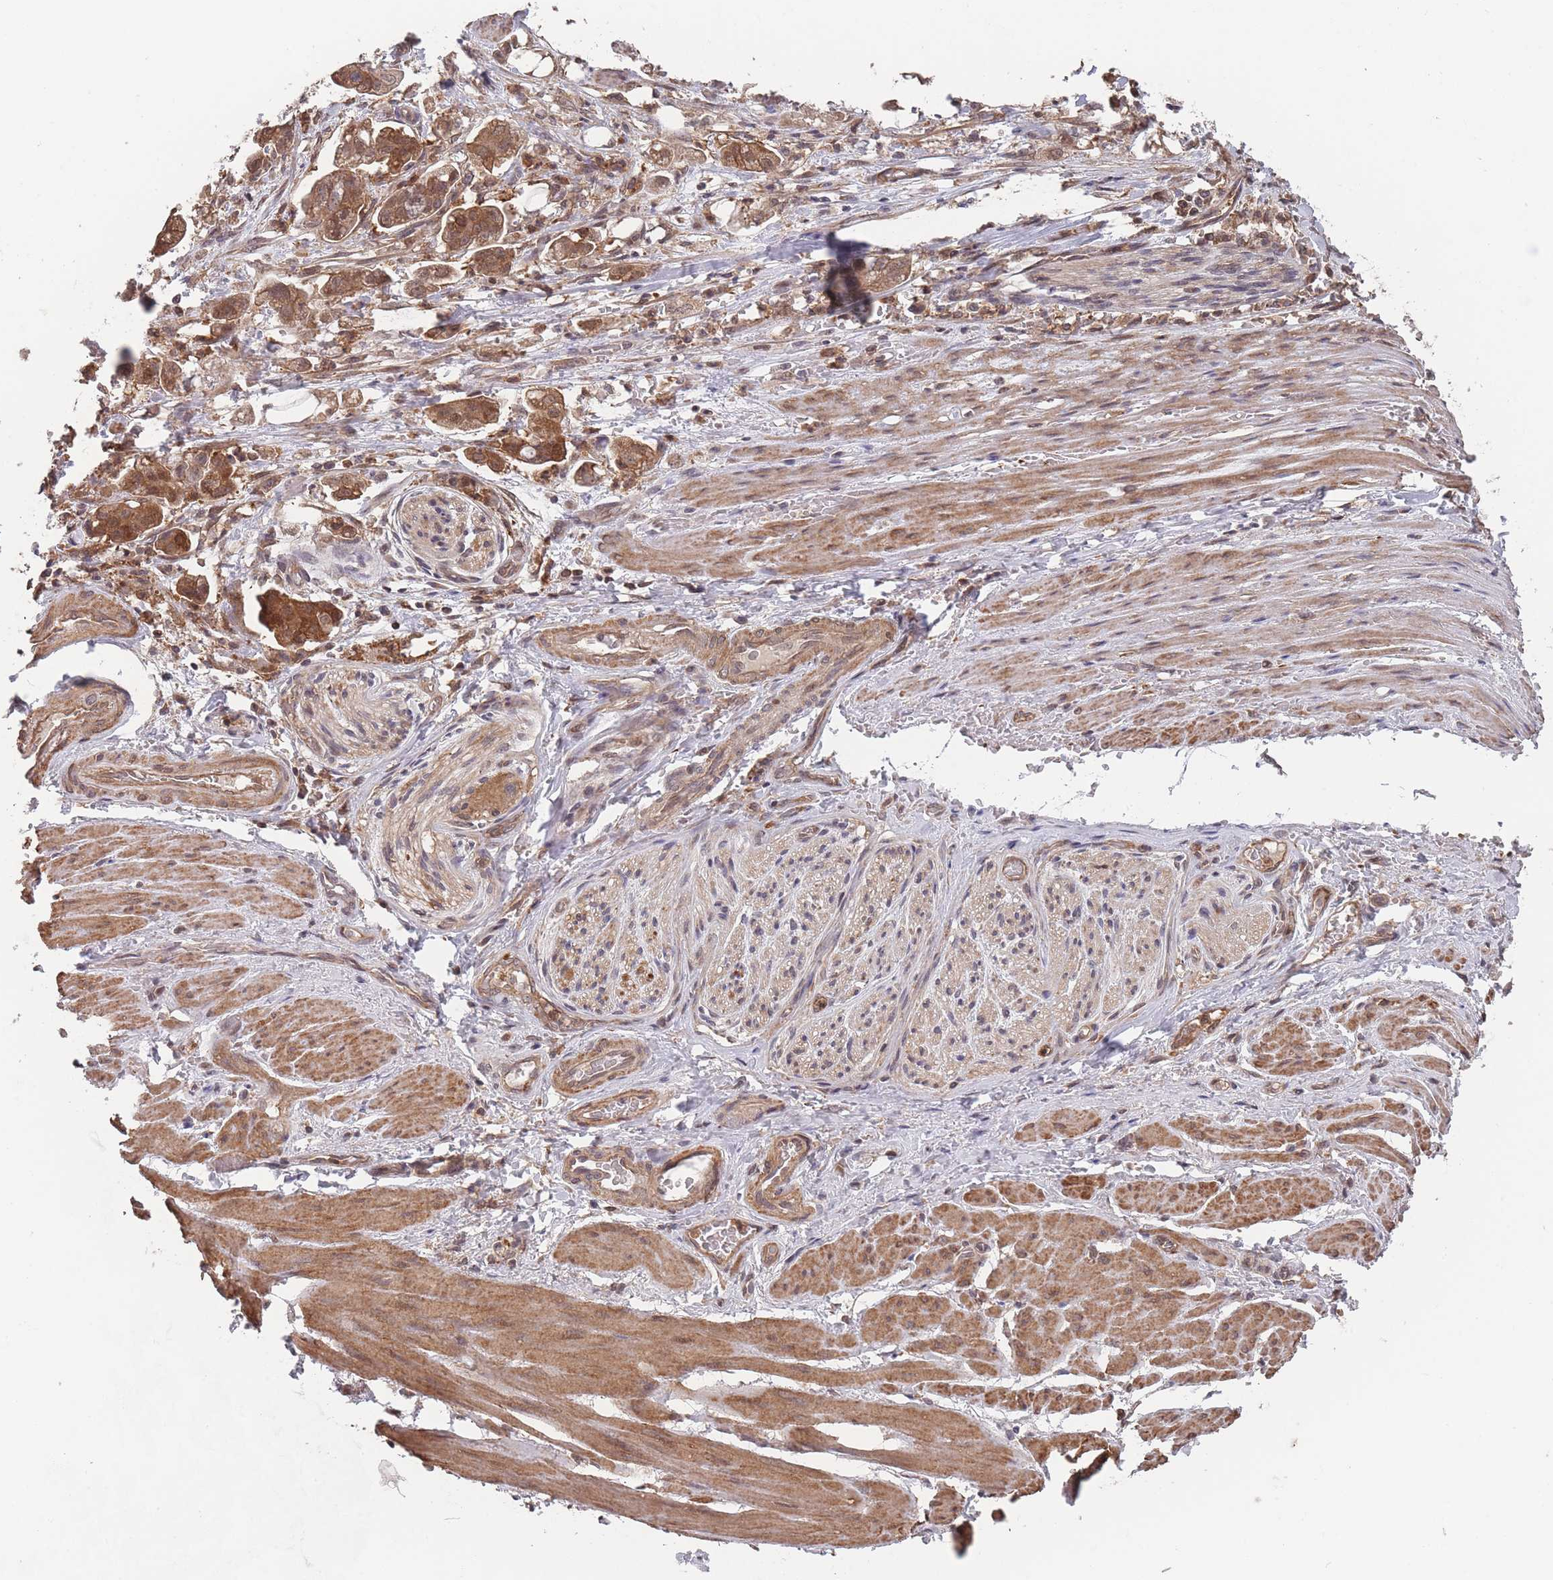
{"staining": {"intensity": "strong", "quantity": ">75%", "location": "cytoplasmic/membranous"}, "tissue": "stomach cancer", "cell_type": "Tumor cells", "image_type": "cancer", "snomed": [{"axis": "morphology", "description": "Adenocarcinoma, NOS"}, {"axis": "topography", "description": "Stomach"}], "caption": "Tumor cells exhibit strong cytoplasmic/membranous positivity in about >75% of cells in stomach cancer. Immunohistochemistry stains the protein of interest in brown and the nuclei are stained blue.", "gene": "SF3B1", "patient": {"sex": "male", "age": 62}}